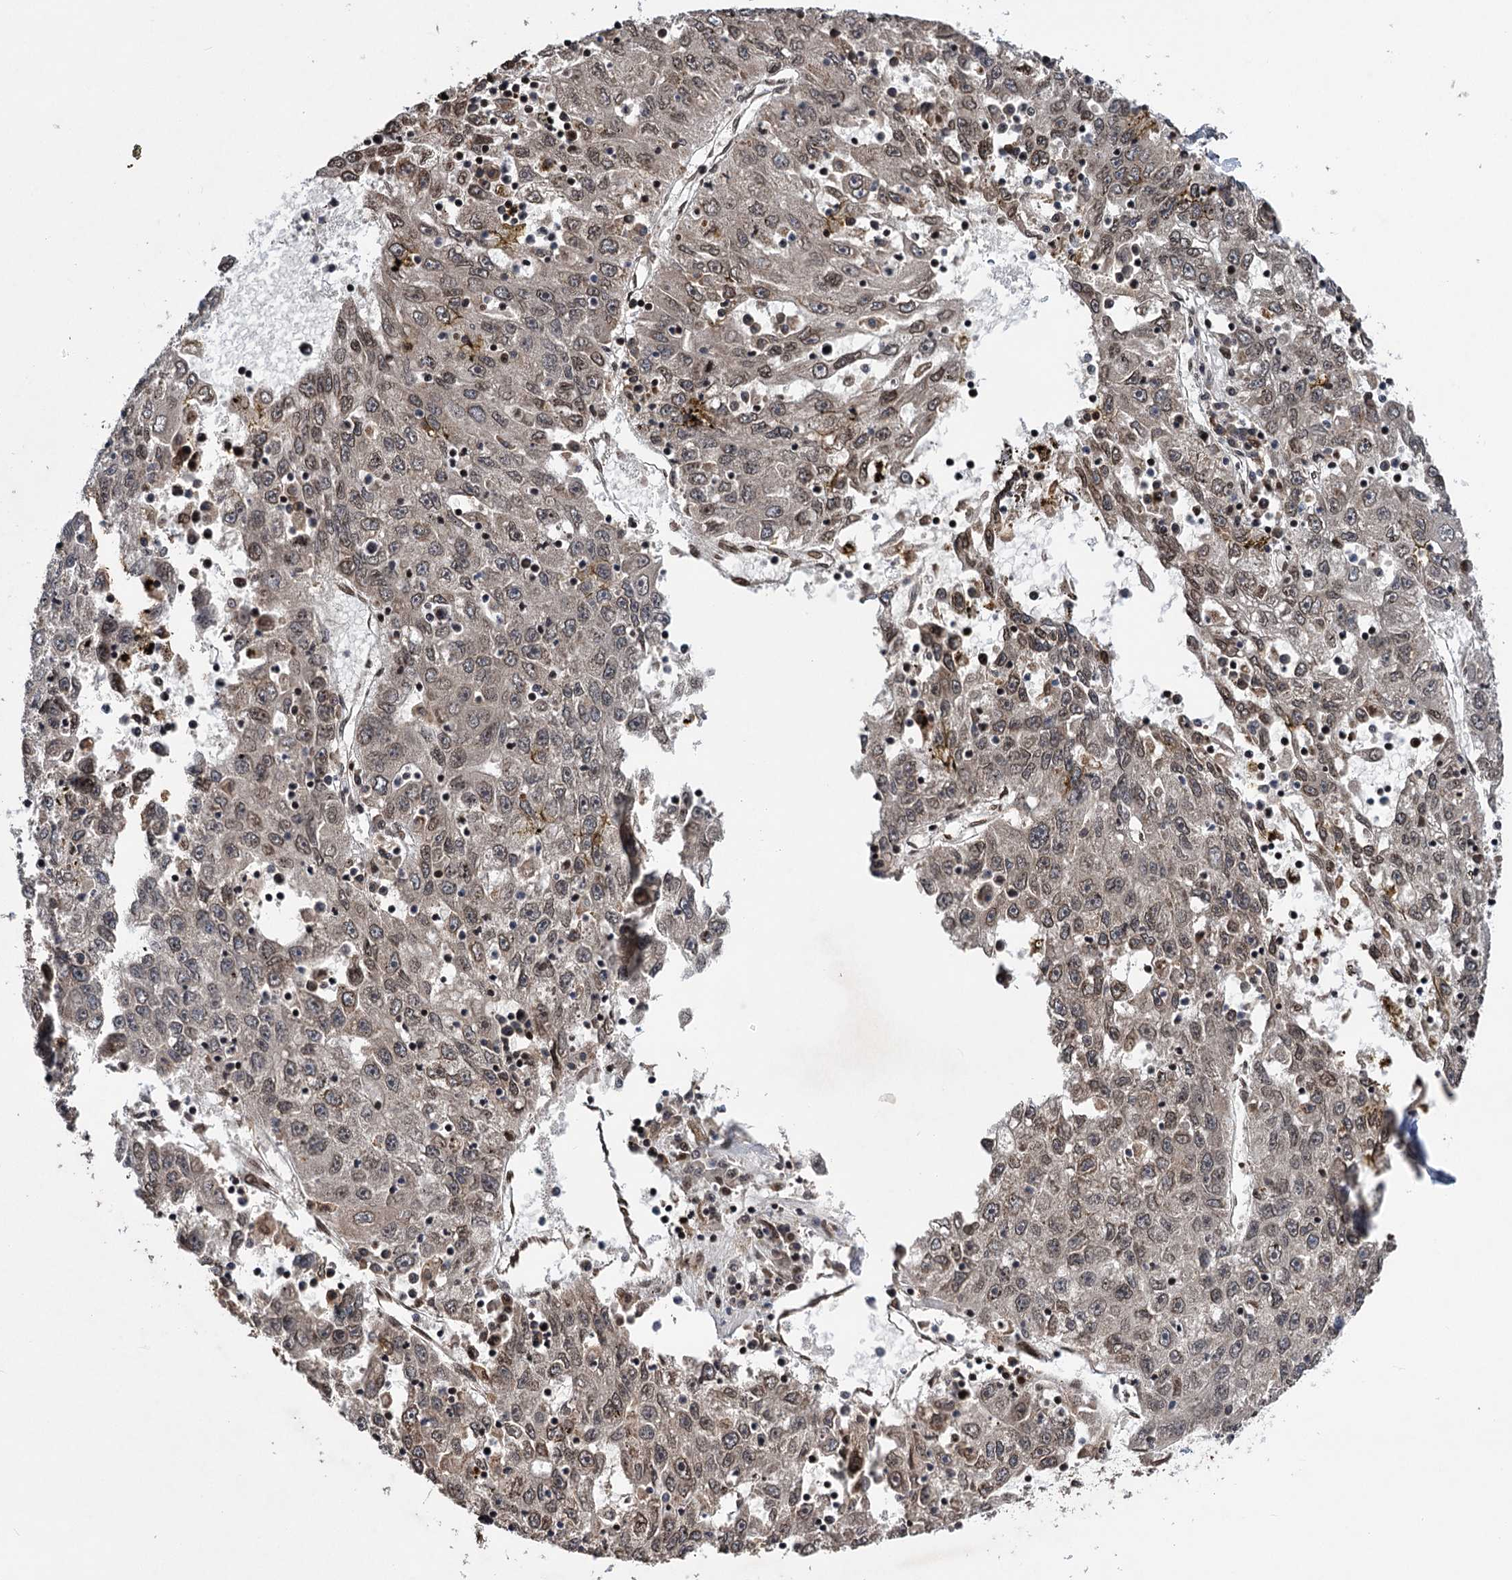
{"staining": {"intensity": "weak", "quantity": "<25%", "location": "cytoplasmic/membranous"}, "tissue": "liver cancer", "cell_type": "Tumor cells", "image_type": "cancer", "snomed": [{"axis": "morphology", "description": "Carcinoma, Hepatocellular, NOS"}, {"axis": "topography", "description": "Liver"}], "caption": "This is an immunohistochemistry micrograph of liver cancer. There is no staining in tumor cells.", "gene": "MESD", "patient": {"sex": "male", "age": 49}}